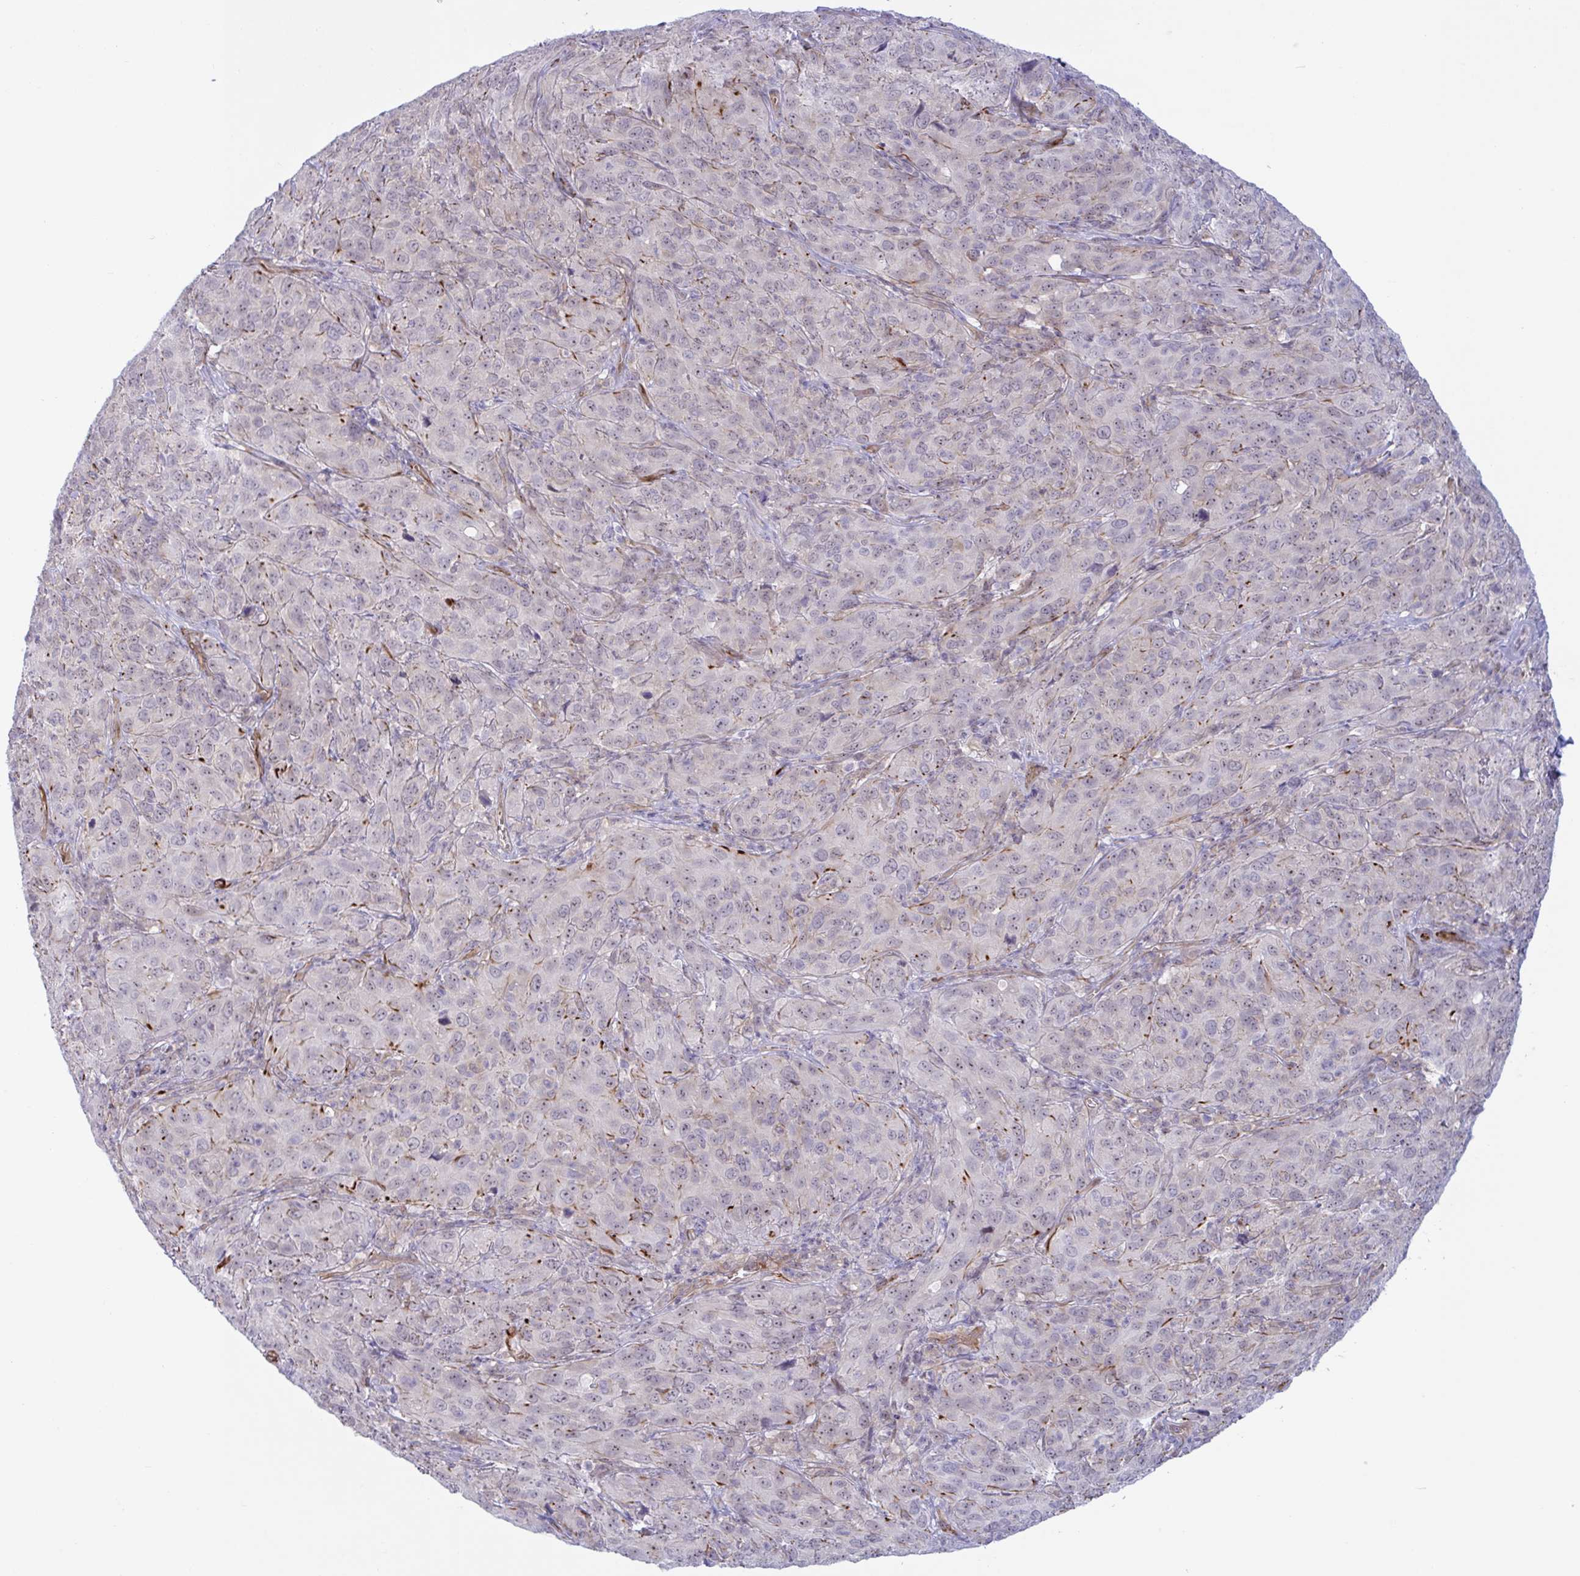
{"staining": {"intensity": "moderate", "quantity": "<25%", "location": "cytoplasmic/membranous"}, "tissue": "cervical cancer", "cell_type": "Tumor cells", "image_type": "cancer", "snomed": [{"axis": "morphology", "description": "Normal tissue, NOS"}, {"axis": "morphology", "description": "Squamous cell carcinoma, NOS"}, {"axis": "topography", "description": "Cervix"}], "caption": "Human cervical squamous cell carcinoma stained for a protein (brown) exhibits moderate cytoplasmic/membranous positive positivity in approximately <25% of tumor cells.", "gene": "PRRT4", "patient": {"sex": "female", "age": 51}}